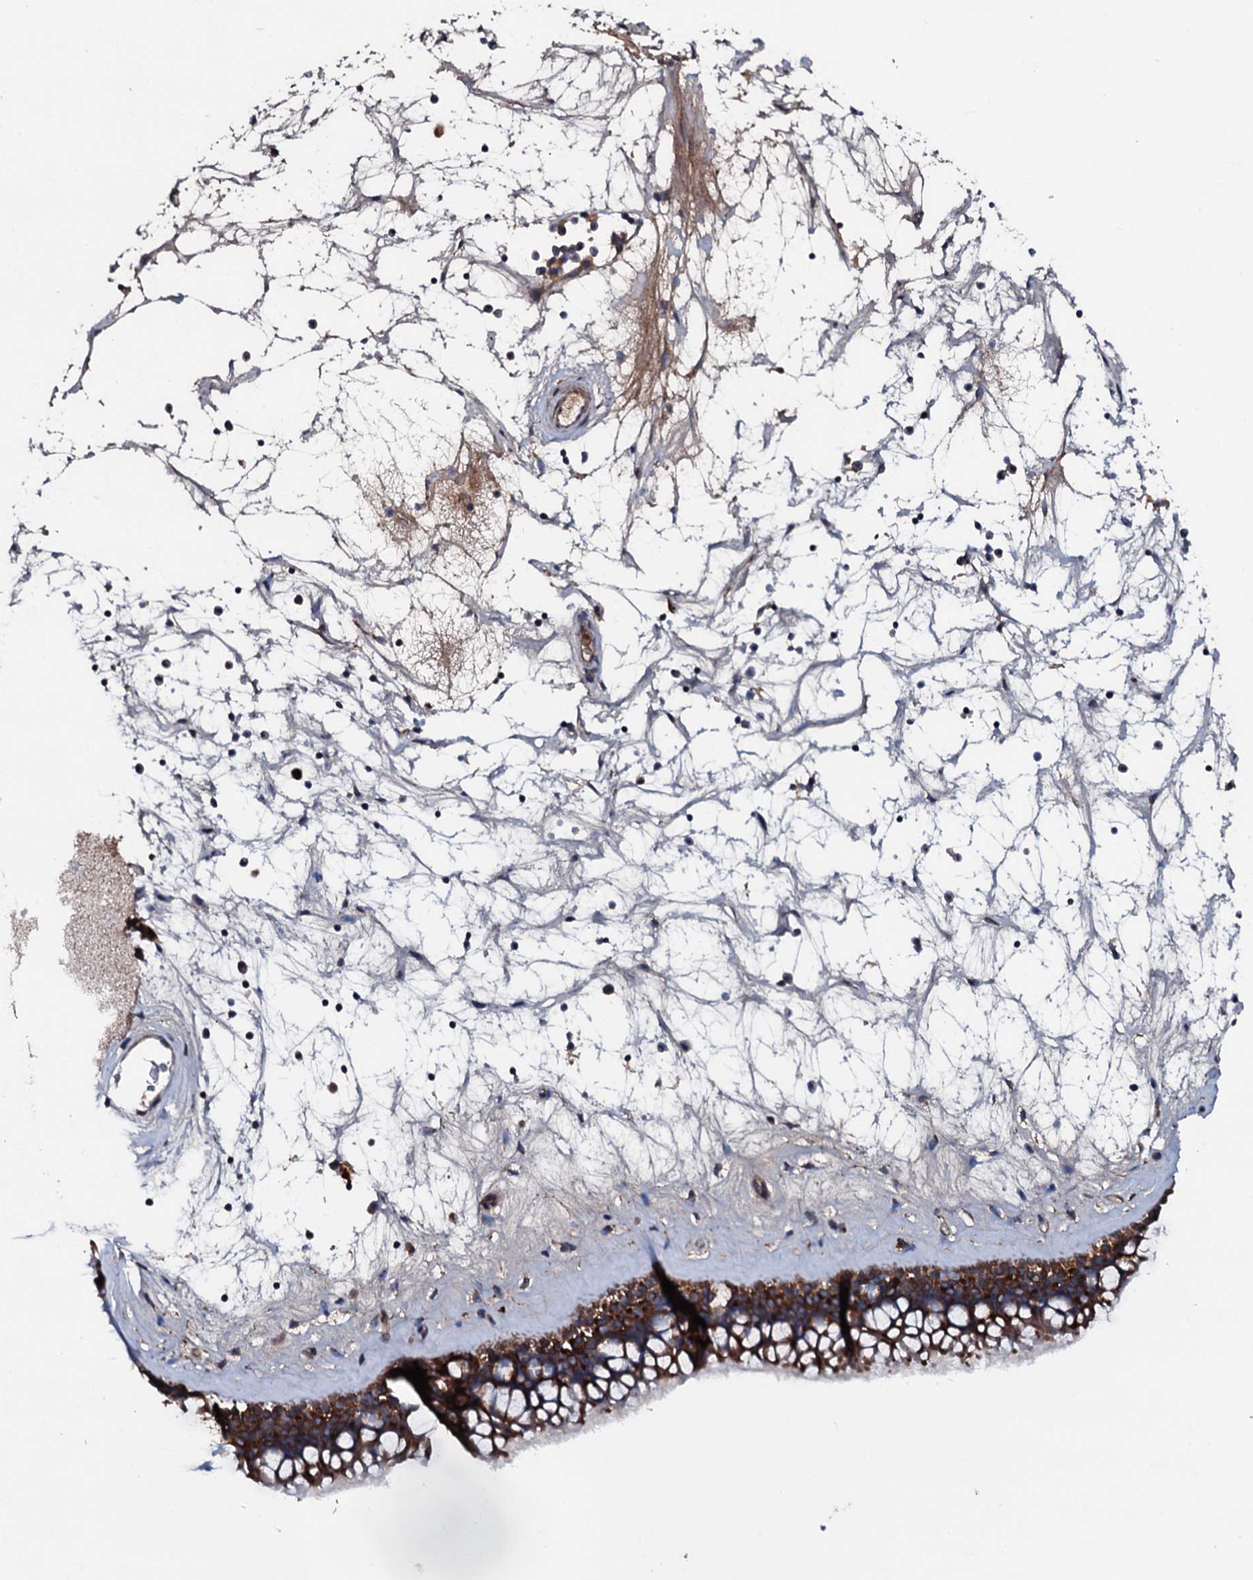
{"staining": {"intensity": "strong", "quantity": ">75%", "location": "cytoplasmic/membranous"}, "tissue": "nasopharynx", "cell_type": "Respiratory epithelial cells", "image_type": "normal", "snomed": [{"axis": "morphology", "description": "Normal tissue, NOS"}, {"axis": "topography", "description": "Nasopharynx"}], "caption": "Unremarkable nasopharynx displays strong cytoplasmic/membranous expression in about >75% of respiratory epithelial cells, visualized by immunohistochemistry. The protein of interest is stained brown, and the nuclei are stained in blue (DAB IHC with brightfield microscopy, high magnification).", "gene": "NEK1", "patient": {"sex": "male", "age": 64}}